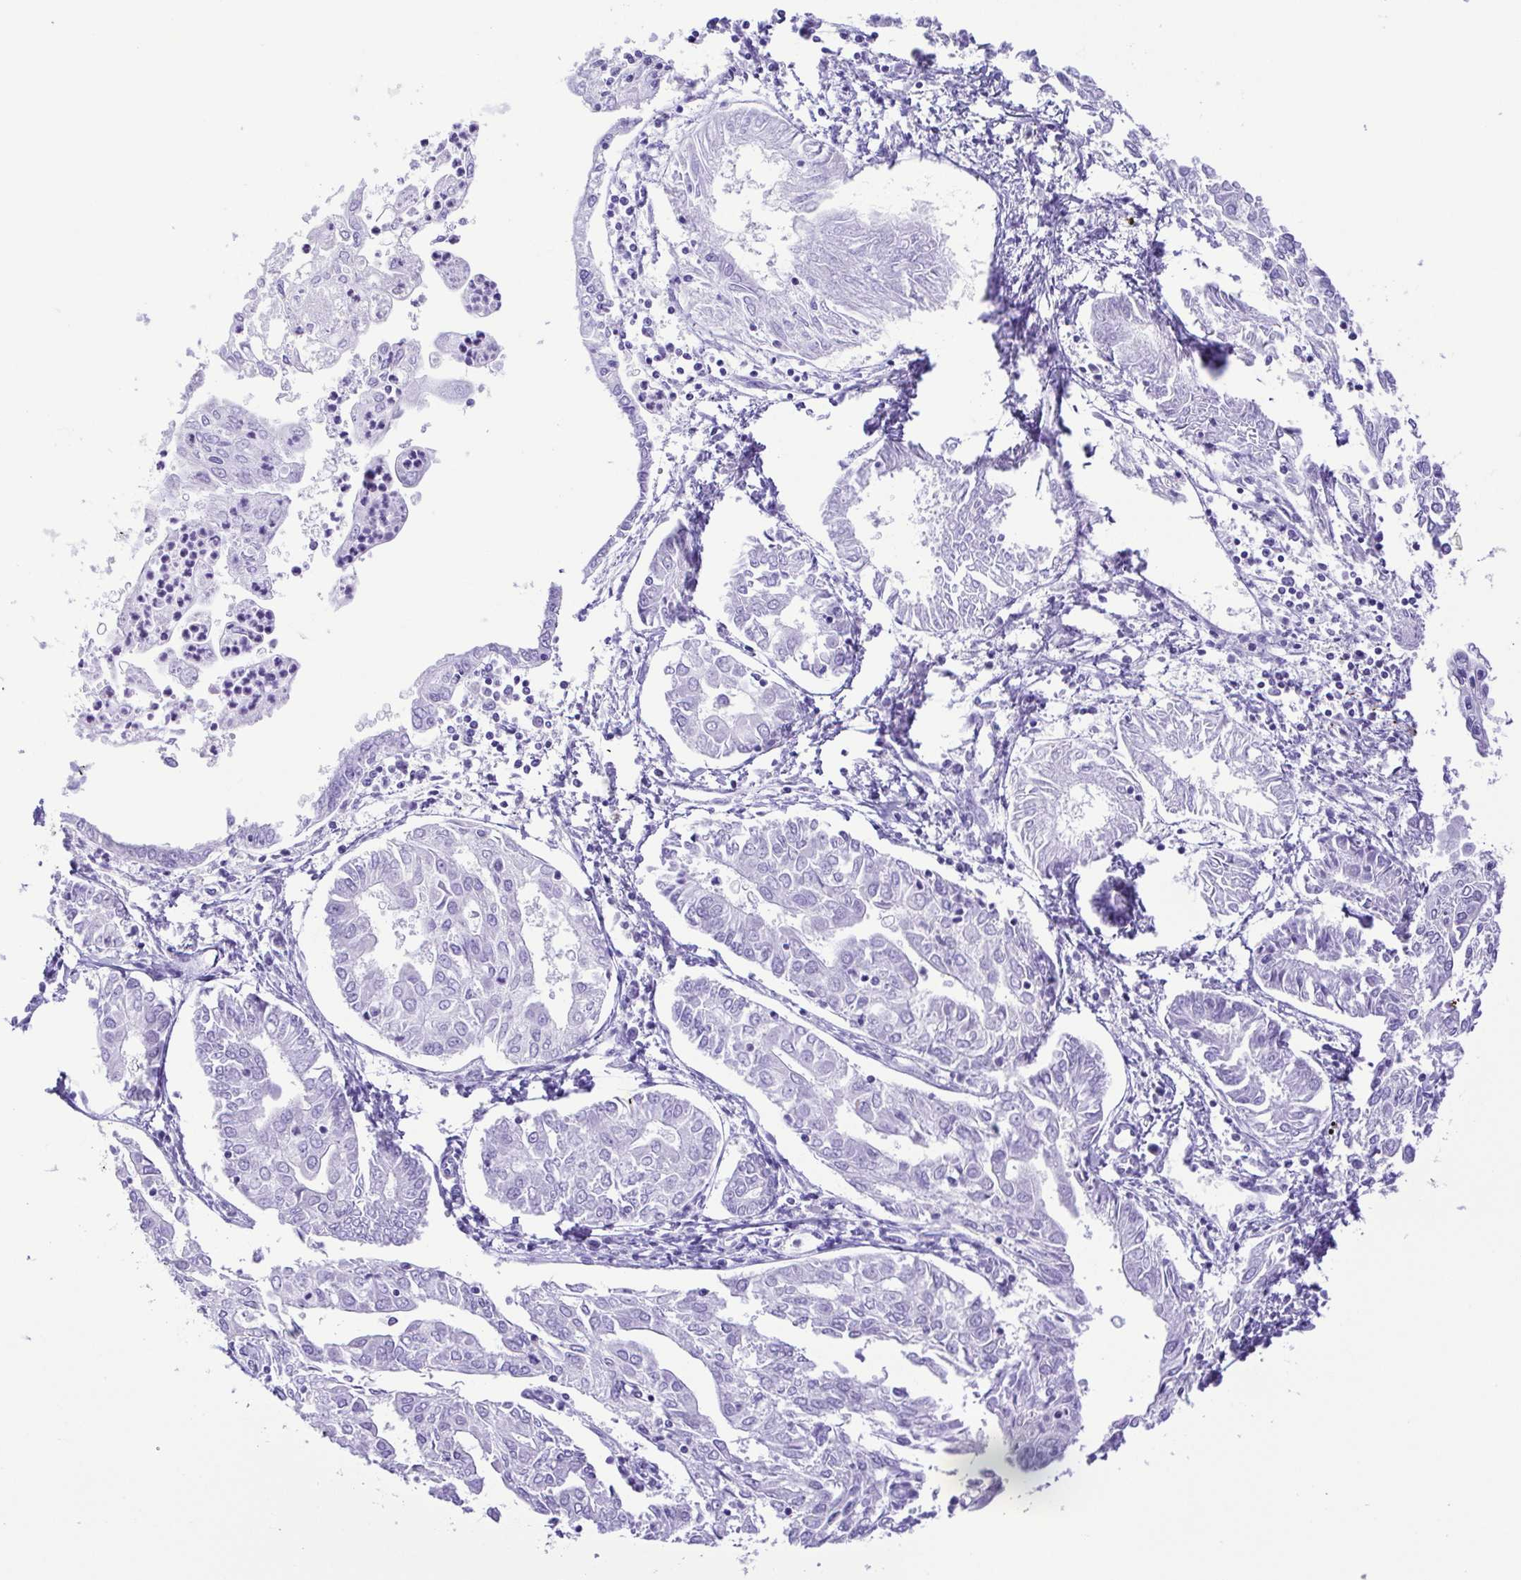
{"staining": {"intensity": "negative", "quantity": "none", "location": "none"}, "tissue": "endometrial cancer", "cell_type": "Tumor cells", "image_type": "cancer", "snomed": [{"axis": "morphology", "description": "Adenocarcinoma, NOS"}, {"axis": "topography", "description": "Endometrium"}], "caption": "Tumor cells are negative for brown protein staining in endometrial adenocarcinoma.", "gene": "PAK3", "patient": {"sex": "female", "age": 68}}